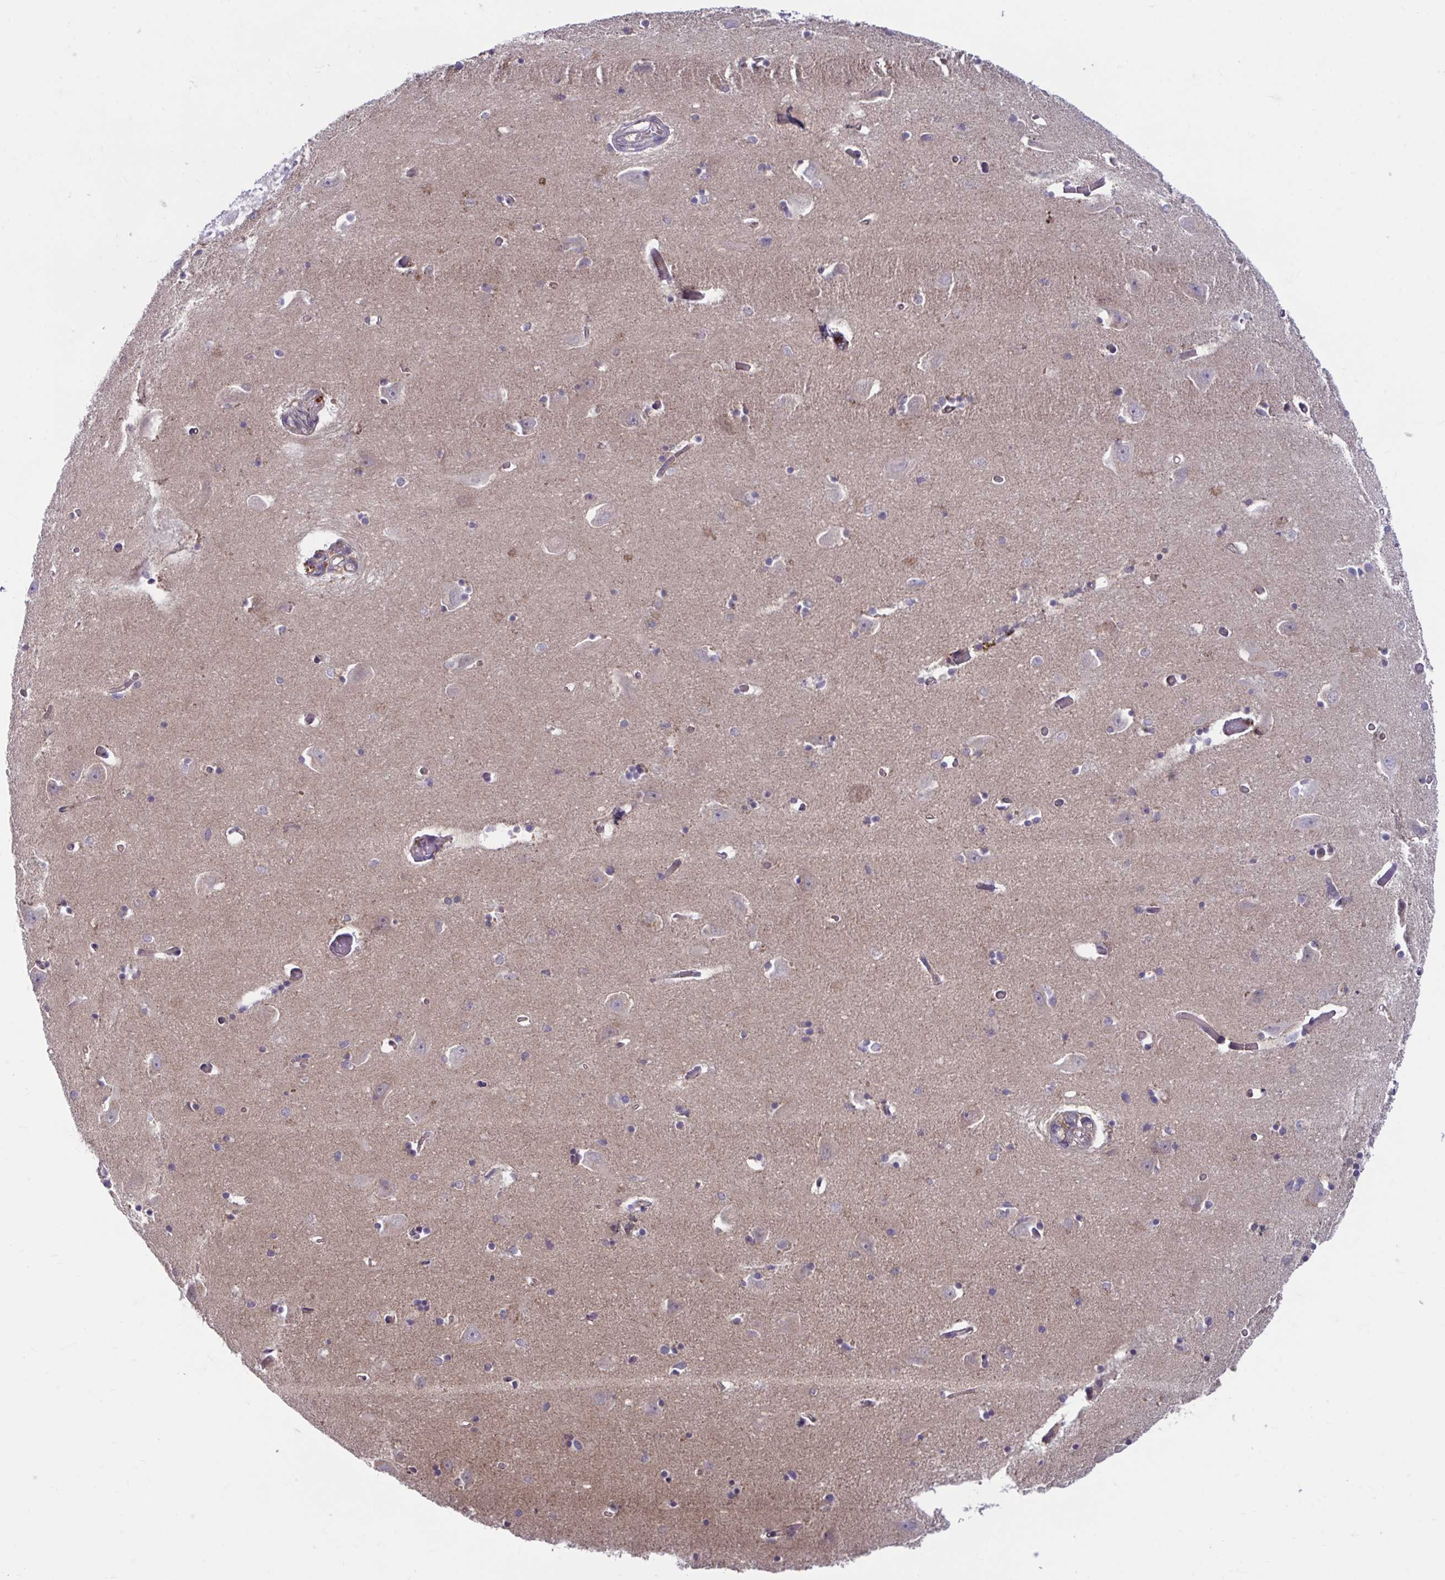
{"staining": {"intensity": "weak", "quantity": "25%-75%", "location": "cytoplasmic/membranous"}, "tissue": "caudate", "cell_type": "Glial cells", "image_type": "normal", "snomed": [{"axis": "morphology", "description": "Normal tissue, NOS"}, {"axis": "topography", "description": "Lateral ventricle wall"}, {"axis": "topography", "description": "Hippocampus"}], "caption": "Normal caudate exhibits weak cytoplasmic/membranous positivity in about 25%-75% of glial cells, visualized by immunohistochemistry.", "gene": "IST1", "patient": {"sex": "female", "age": 63}}